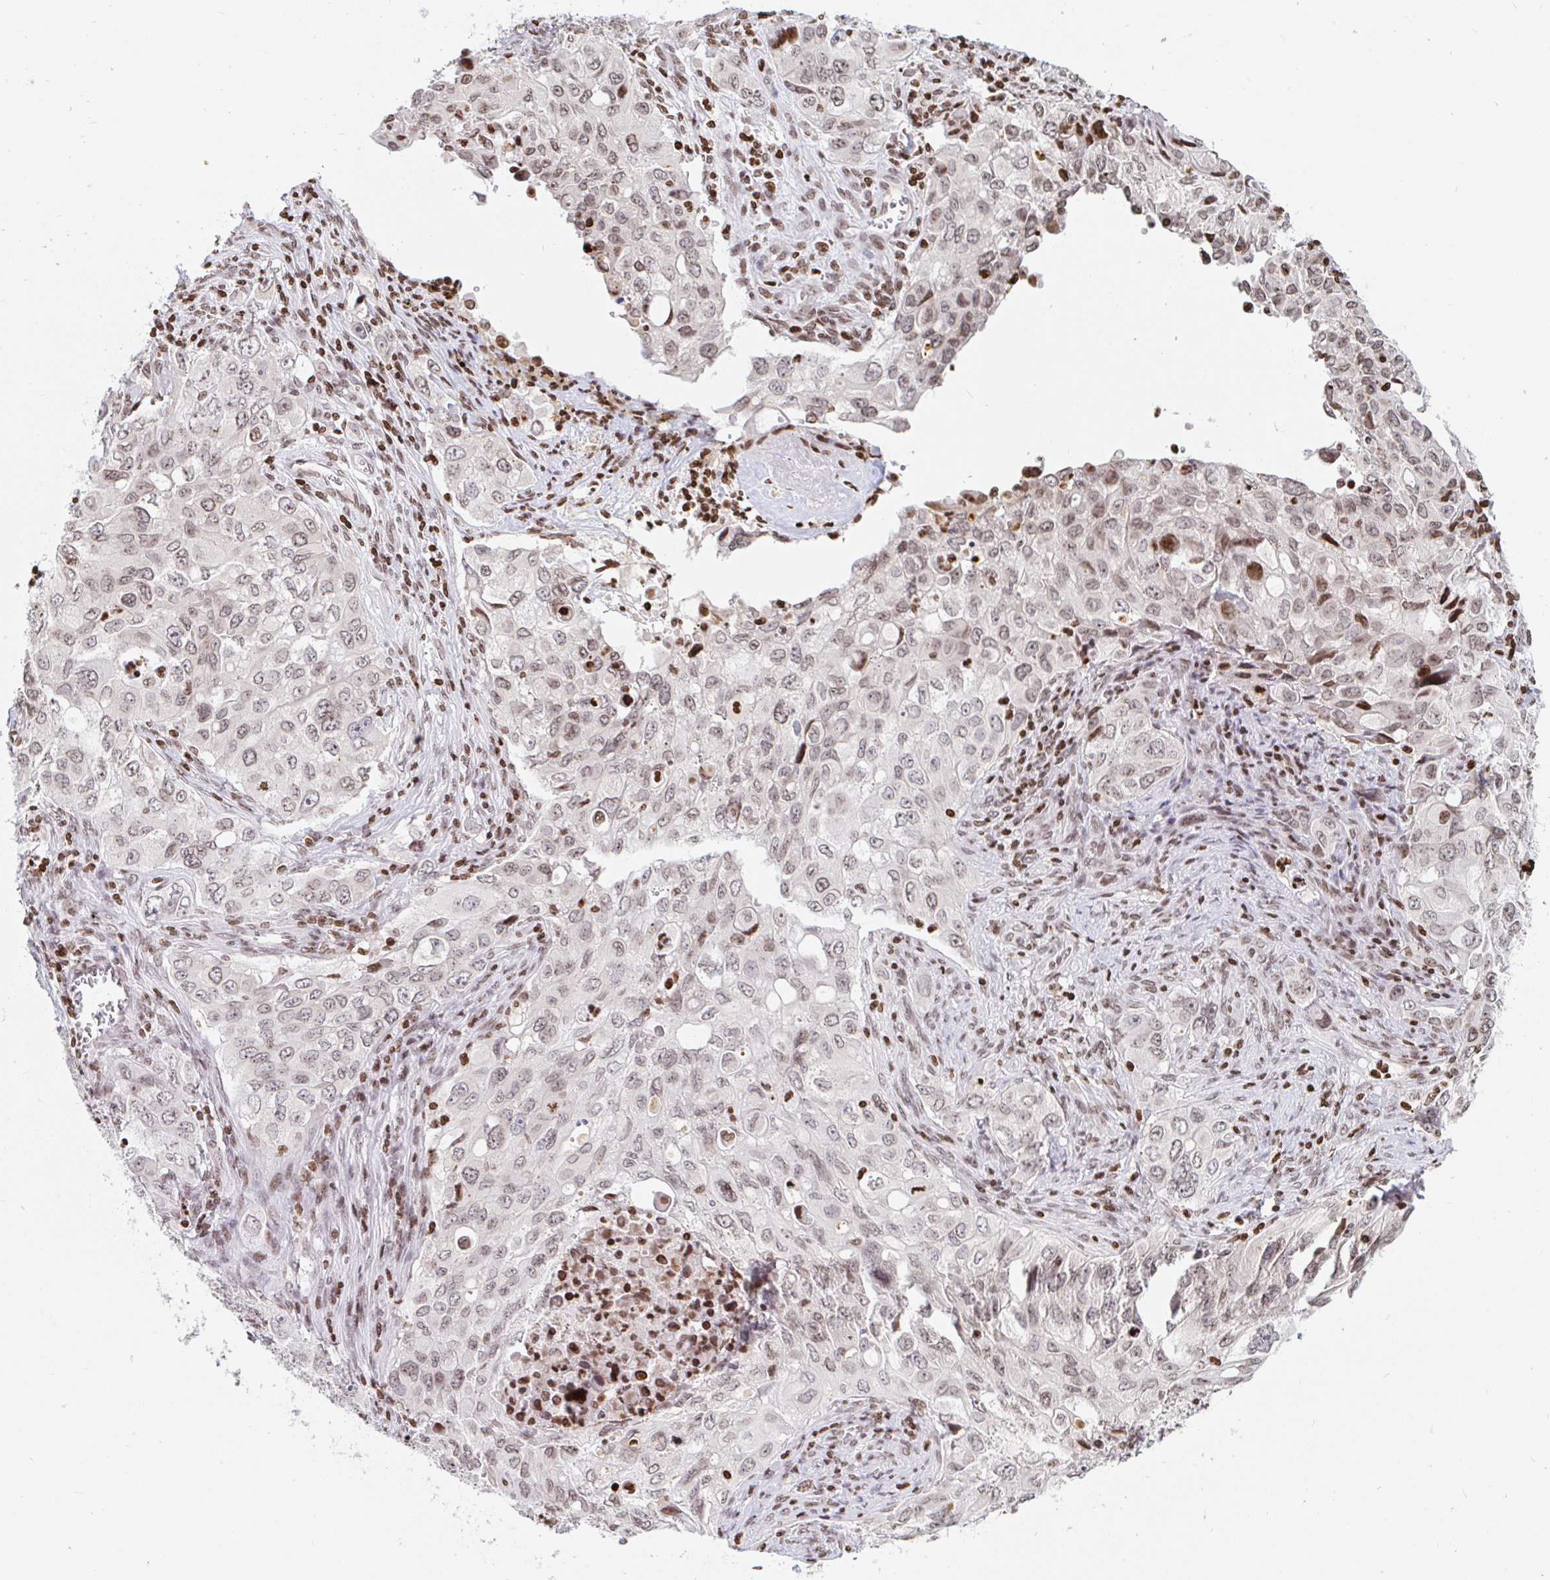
{"staining": {"intensity": "weak", "quantity": ">75%", "location": "nuclear"}, "tissue": "lung cancer", "cell_type": "Tumor cells", "image_type": "cancer", "snomed": [{"axis": "morphology", "description": "Adenocarcinoma, NOS"}, {"axis": "morphology", "description": "Adenocarcinoma, metastatic, NOS"}, {"axis": "topography", "description": "Lymph node"}, {"axis": "topography", "description": "Lung"}], "caption": "There is low levels of weak nuclear positivity in tumor cells of lung cancer, as demonstrated by immunohistochemical staining (brown color).", "gene": "HOXC10", "patient": {"sex": "female", "age": 42}}